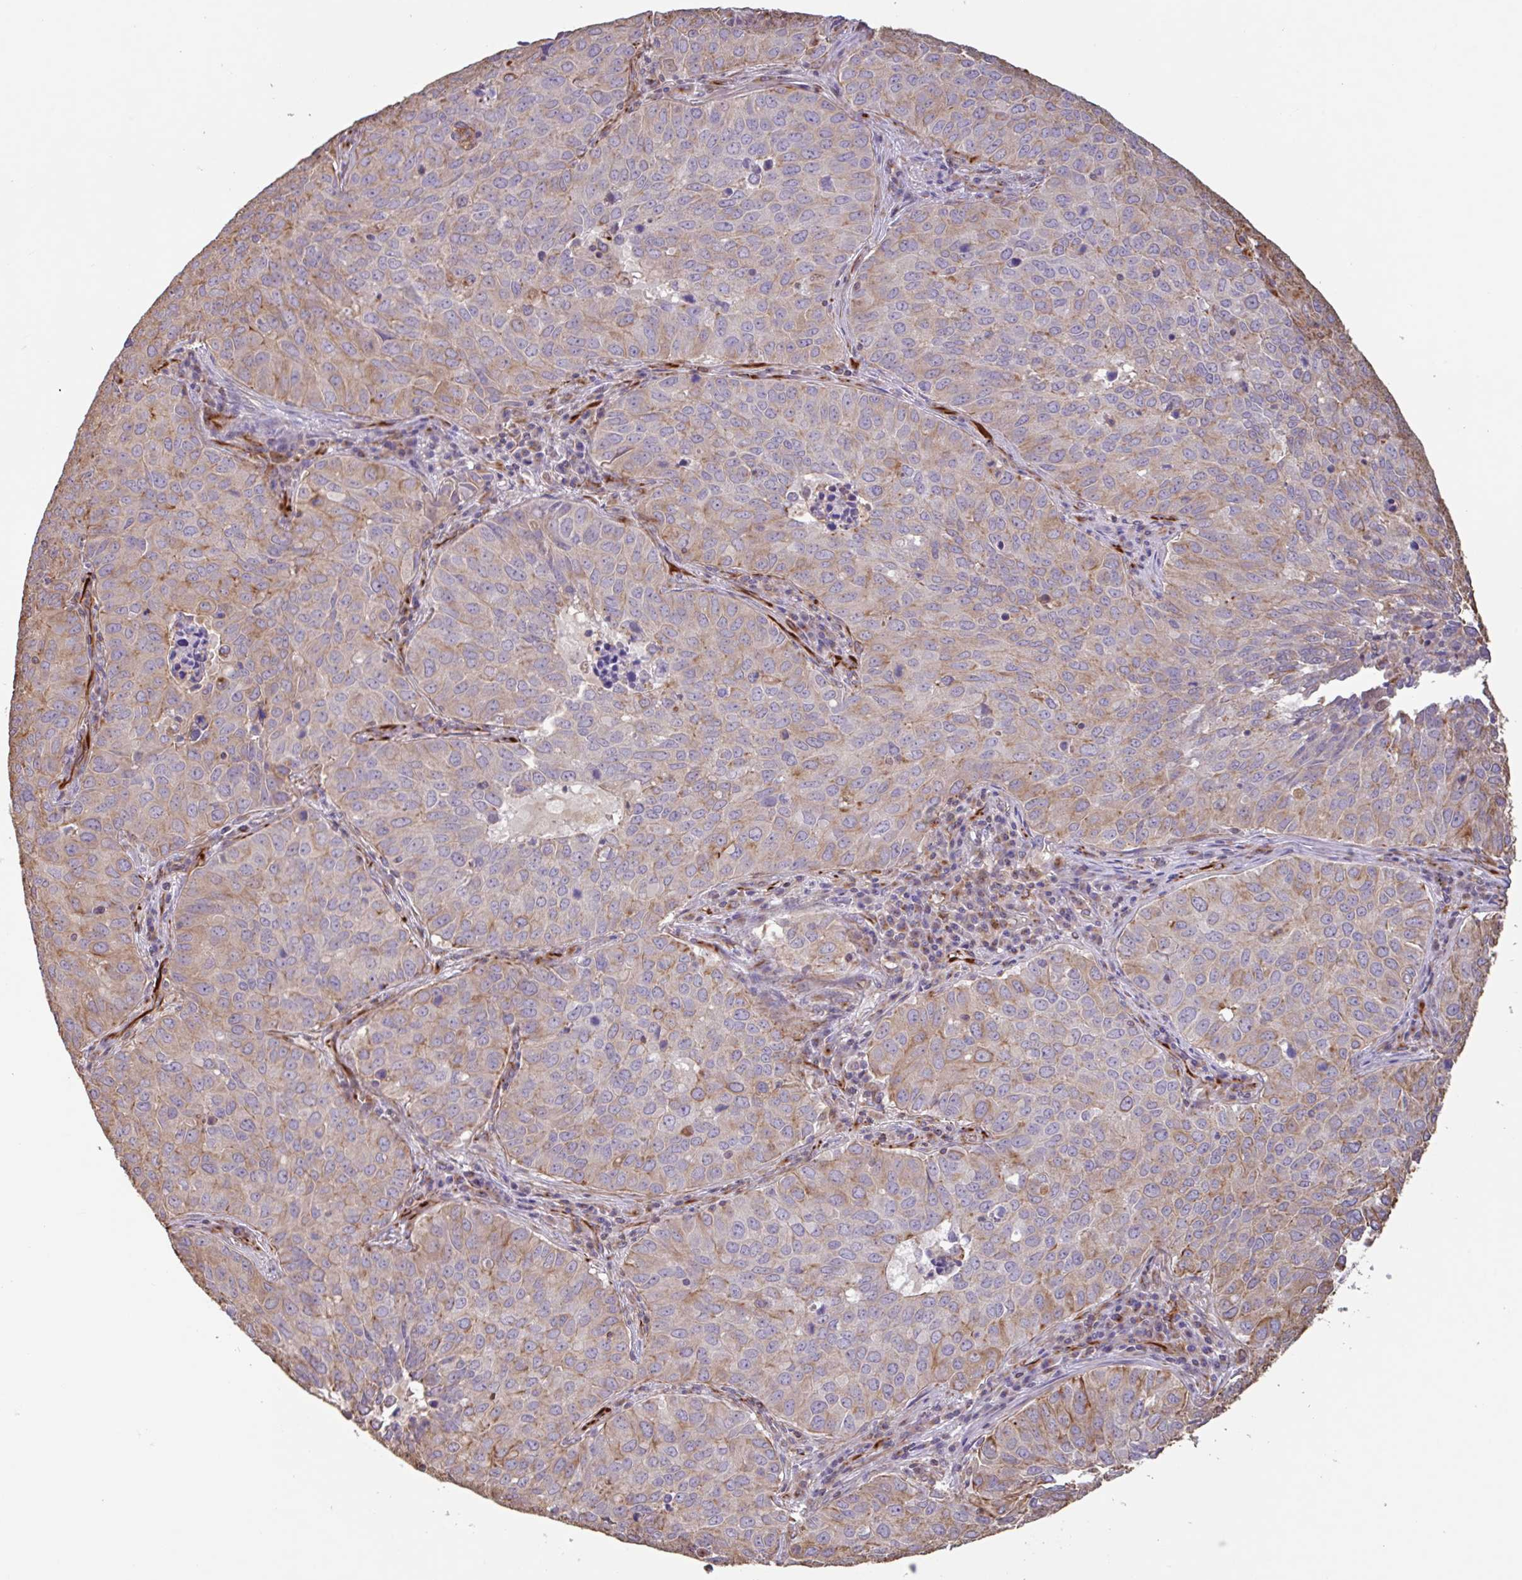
{"staining": {"intensity": "weak", "quantity": "25%-75%", "location": "cytoplasmic/membranous"}, "tissue": "lung cancer", "cell_type": "Tumor cells", "image_type": "cancer", "snomed": [{"axis": "morphology", "description": "Adenocarcinoma, NOS"}, {"axis": "topography", "description": "Lung"}], "caption": "DAB immunohistochemical staining of adenocarcinoma (lung) demonstrates weak cytoplasmic/membranous protein staining in approximately 25%-75% of tumor cells.", "gene": "ZNF790", "patient": {"sex": "female", "age": 50}}